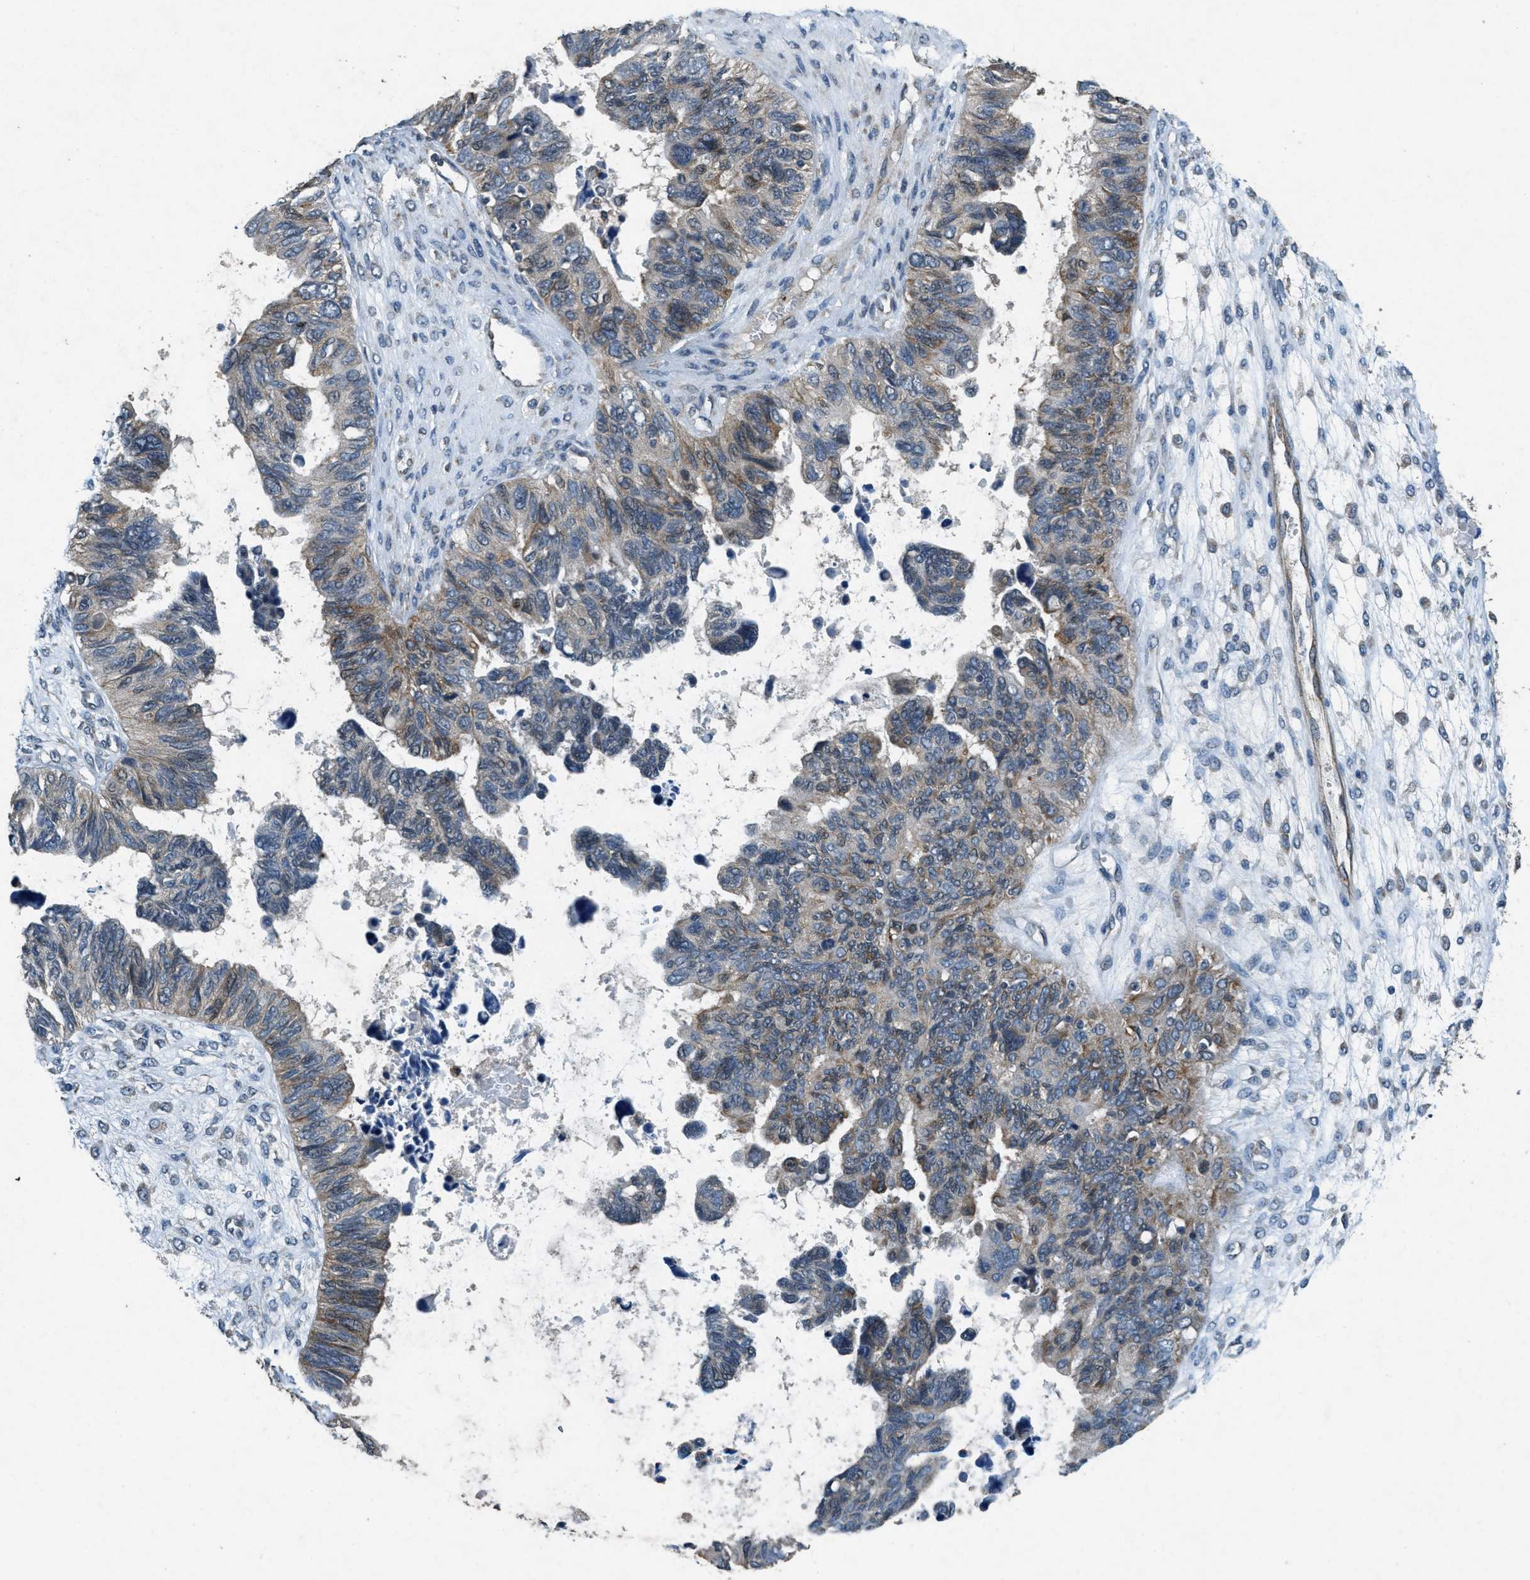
{"staining": {"intensity": "weak", "quantity": "<25%", "location": "cytoplasmic/membranous"}, "tissue": "ovarian cancer", "cell_type": "Tumor cells", "image_type": "cancer", "snomed": [{"axis": "morphology", "description": "Cystadenocarcinoma, serous, NOS"}, {"axis": "topography", "description": "Ovary"}], "caption": "The histopathology image reveals no significant positivity in tumor cells of ovarian cancer.", "gene": "RAB3D", "patient": {"sex": "female", "age": 79}}